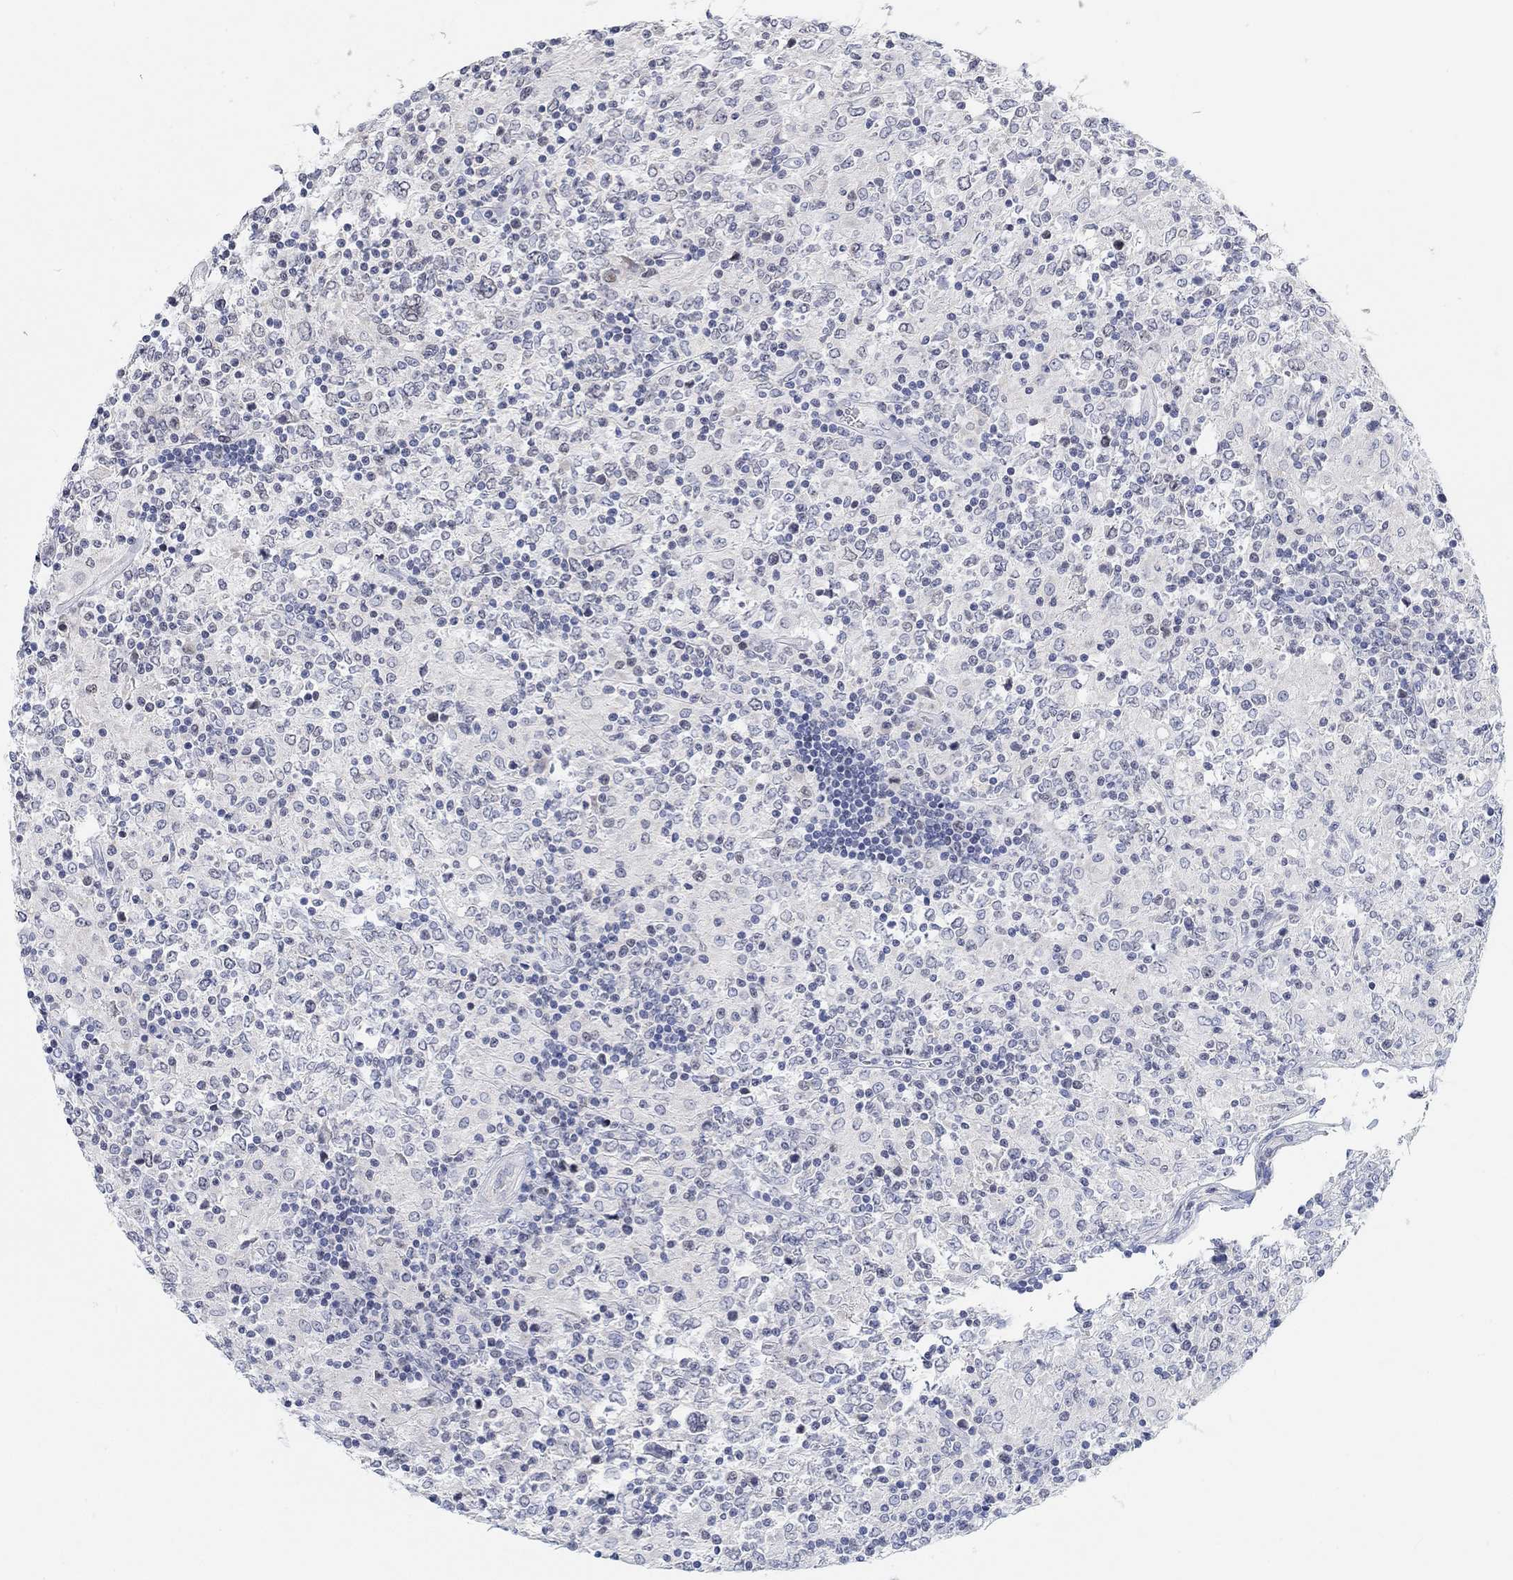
{"staining": {"intensity": "negative", "quantity": "none", "location": "none"}, "tissue": "lymphoma", "cell_type": "Tumor cells", "image_type": "cancer", "snomed": [{"axis": "morphology", "description": "Malignant lymphoma, non-Hodgkin's type, High grade"}, {"axis": "topography", "description": "Lymph node"}], "caption": "Tumor cells are negative for protein expression in human high-grade malignant lymphoma, non-Hodgkin's type.", "gene": "ATP6V1E2", "patient": {"sex": "female", "age": 84}}